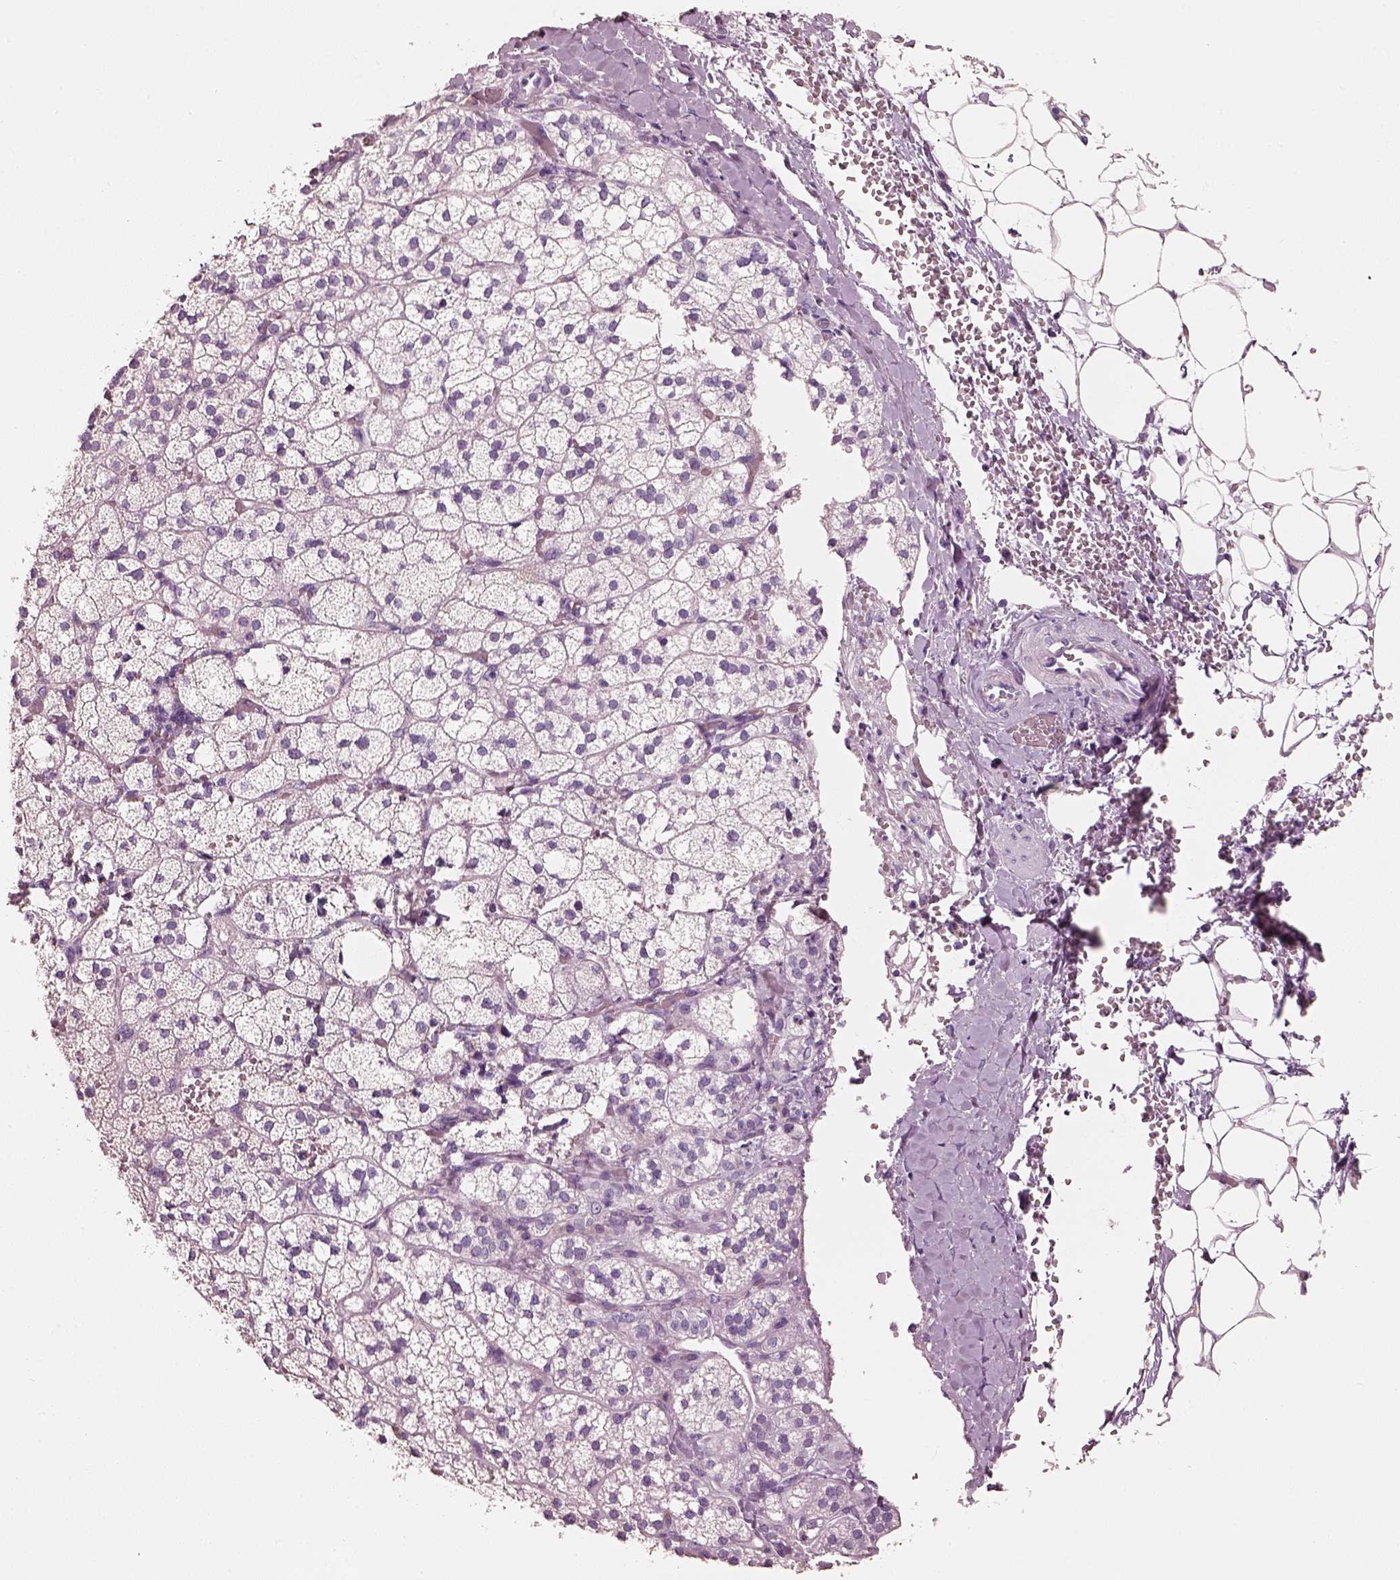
{"staining": {"intensity": "negative", "quantity": "none", "location": "none"}, "tissue": "adrenal gland", "cell_type": "Glandular cells", "image_type": "normal", "snomed": [{"axis": "morphology", "description": "Normal tissue, NOS"}, {"axis": "topography", "description": "Adrenal gland"}], "caption": "This is a histopathology image of immunohistochemistry staining of normal adrenal gland, which shows no positivity in glandular cells.", "gene": "PNOC", "patient": {"sex": "male", "age": 53}}